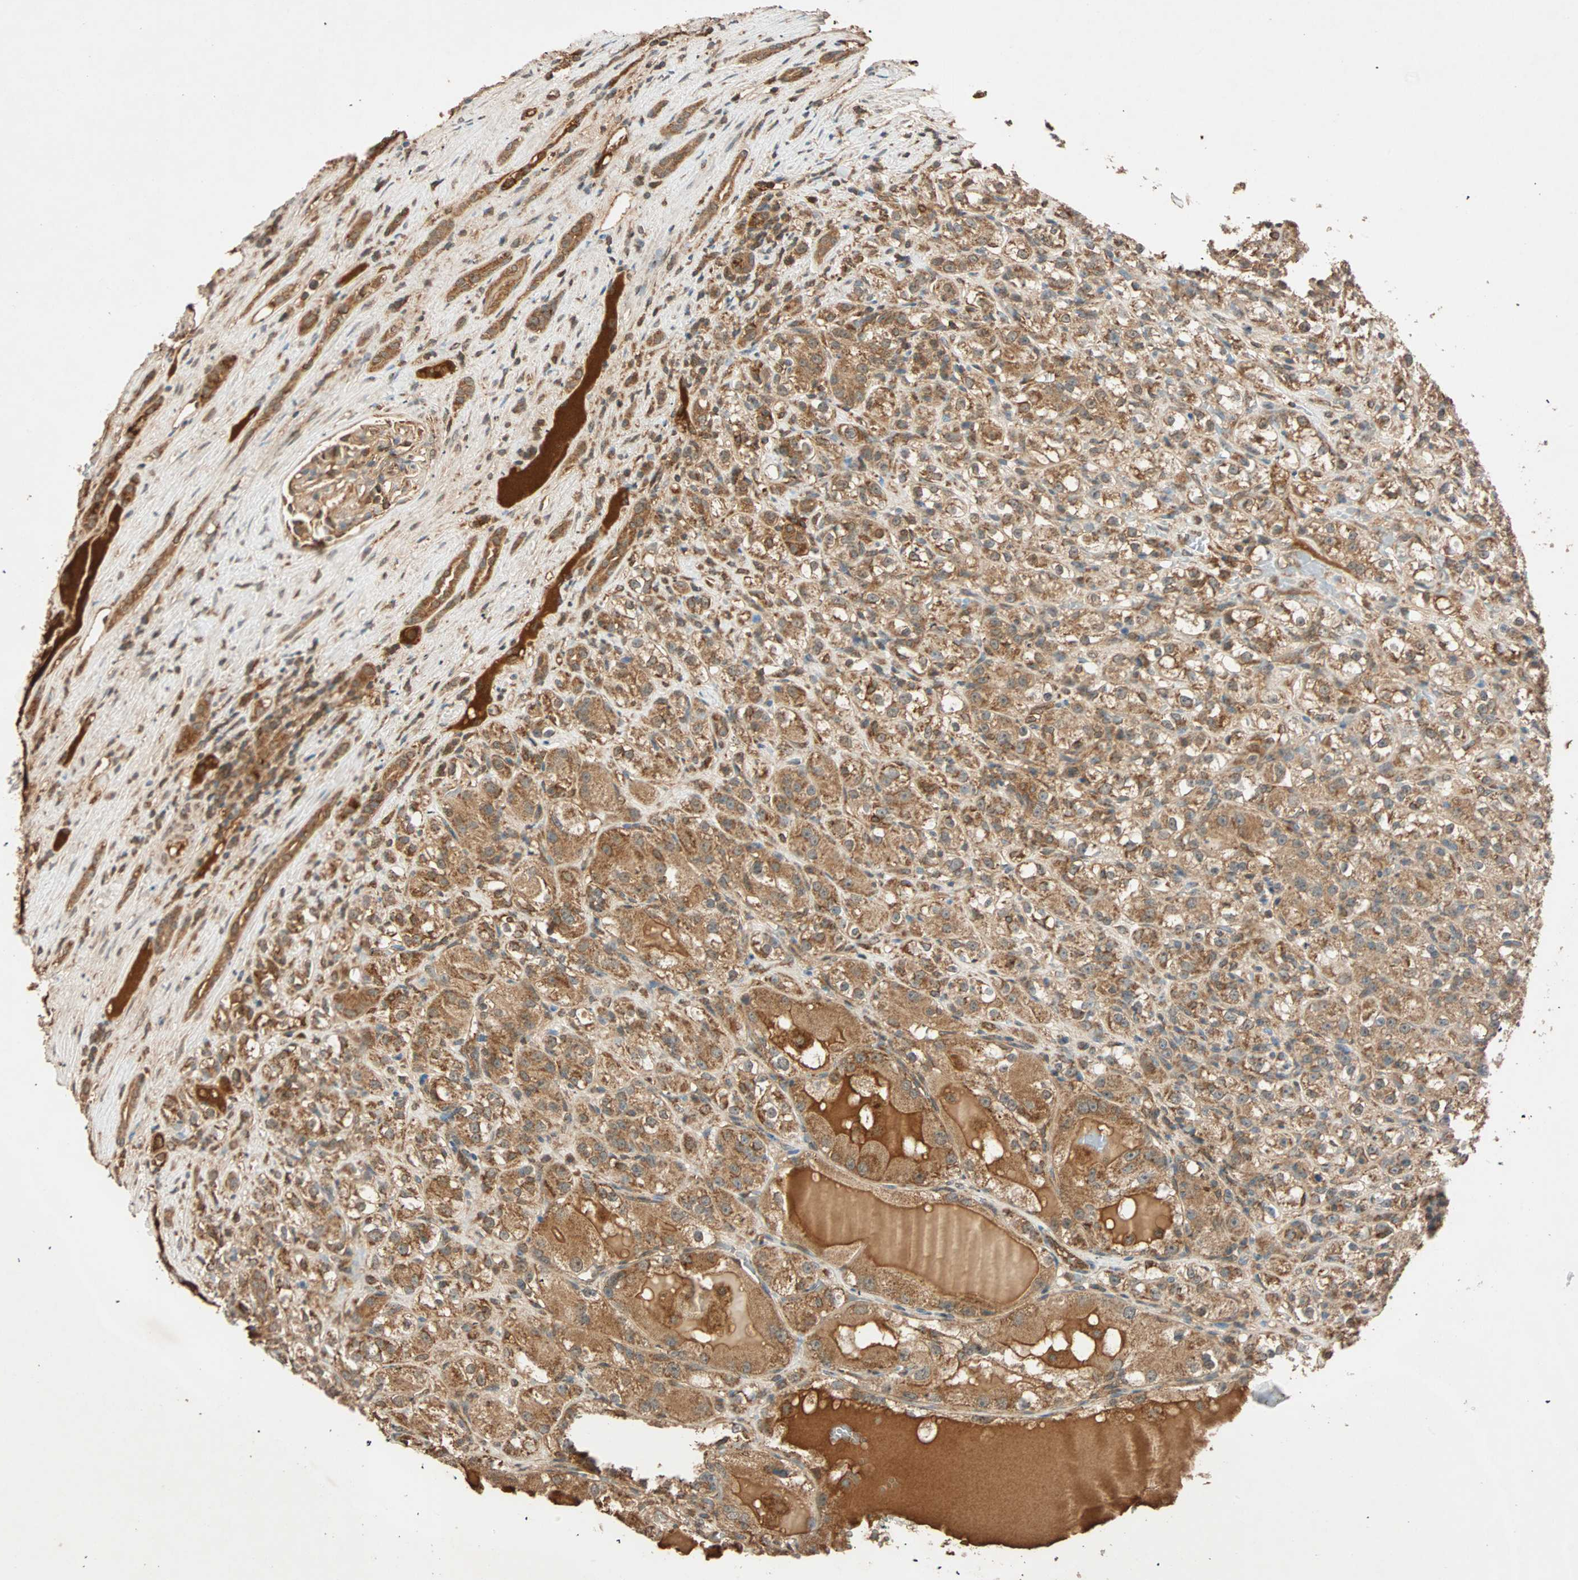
{"staining": {"intensity": "moderate", "quantity": ">75%", "location": "cytoplasmic/membranous"}, "tissue": "renal cancer", "cell_type": "Tumor cells", "image_type": "cancer", "snomed": [{"axis": "morphology", "description": "Normal tissue, NOS"}, {"axis": "morphology", "description": "Adenocarcinoma, NOS"}, {"axis": "topography", "description": "Kidney"}], "caption": "Adenocarcinoma (renal) stained for a protein (brown) exhibits moderate cytoplasmic/membranous positive expression in approximately >75% of tumor cells.", "gene": "MAPK1", "patient": {"sex": "male", "age": 61}}